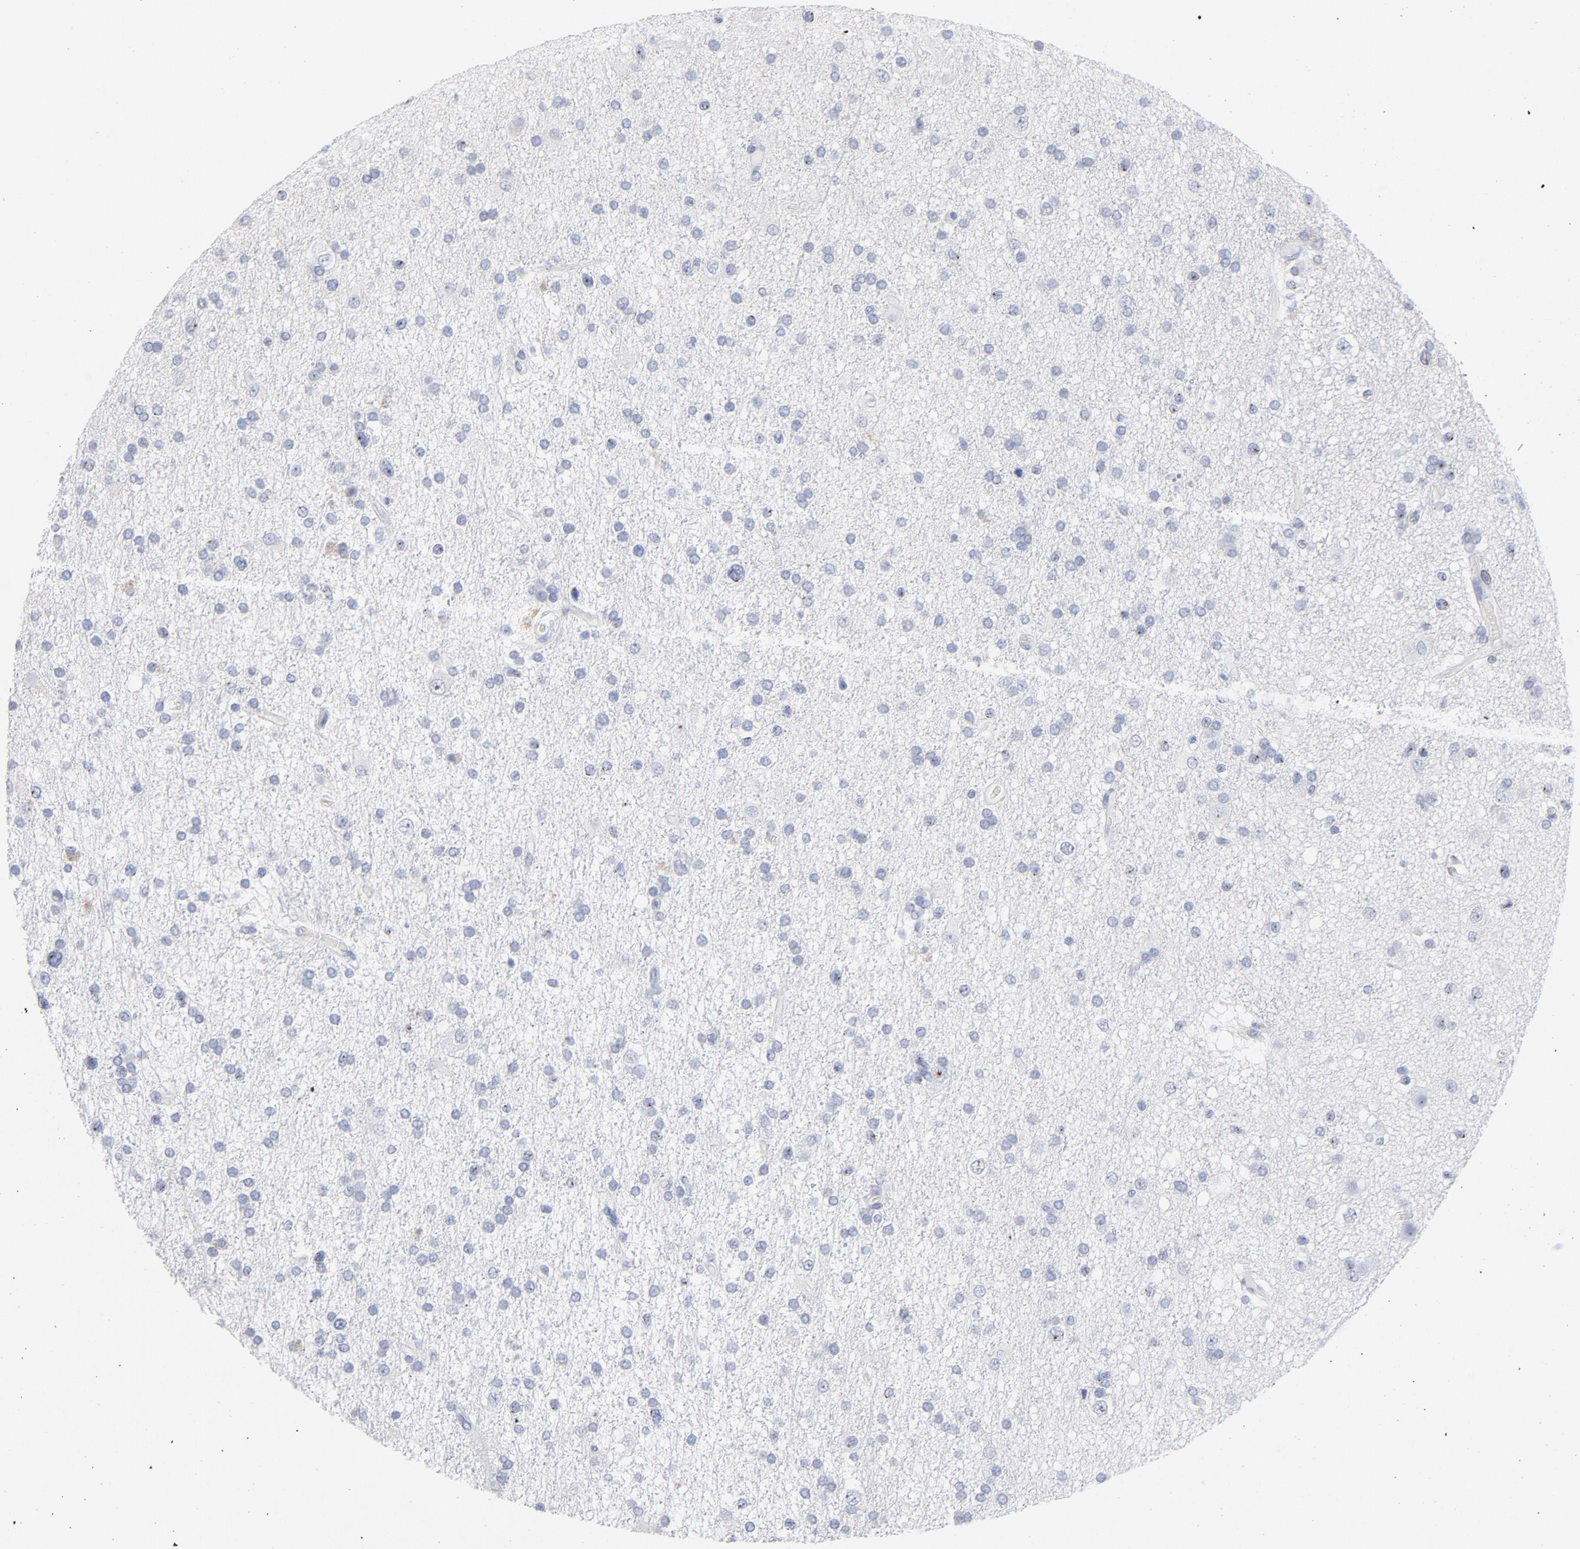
{"staining": {"intensity": "negative", "quantity": "none", "location": "none"}, "tissue": "glioma", "cell_type": "Tumor cells", "image_type": "cancer", "snomed": [{"axis": "morphology", "description": "Glioma, malignant, High grade"}, {"axis": "topography", "description": "Brain"}], "caption": "Immunohistochemistry micrograph of human high-grade glioma (malignant) stained for a protein (brown), which shows no expression in tumor cells. (DAB (3,3'-diaminobenzidine) immunohistochemistry (IHC) with hematoxylin counter stain).", "gene": "P2RY8", "patient": {"sex": "male", "age": 33}}